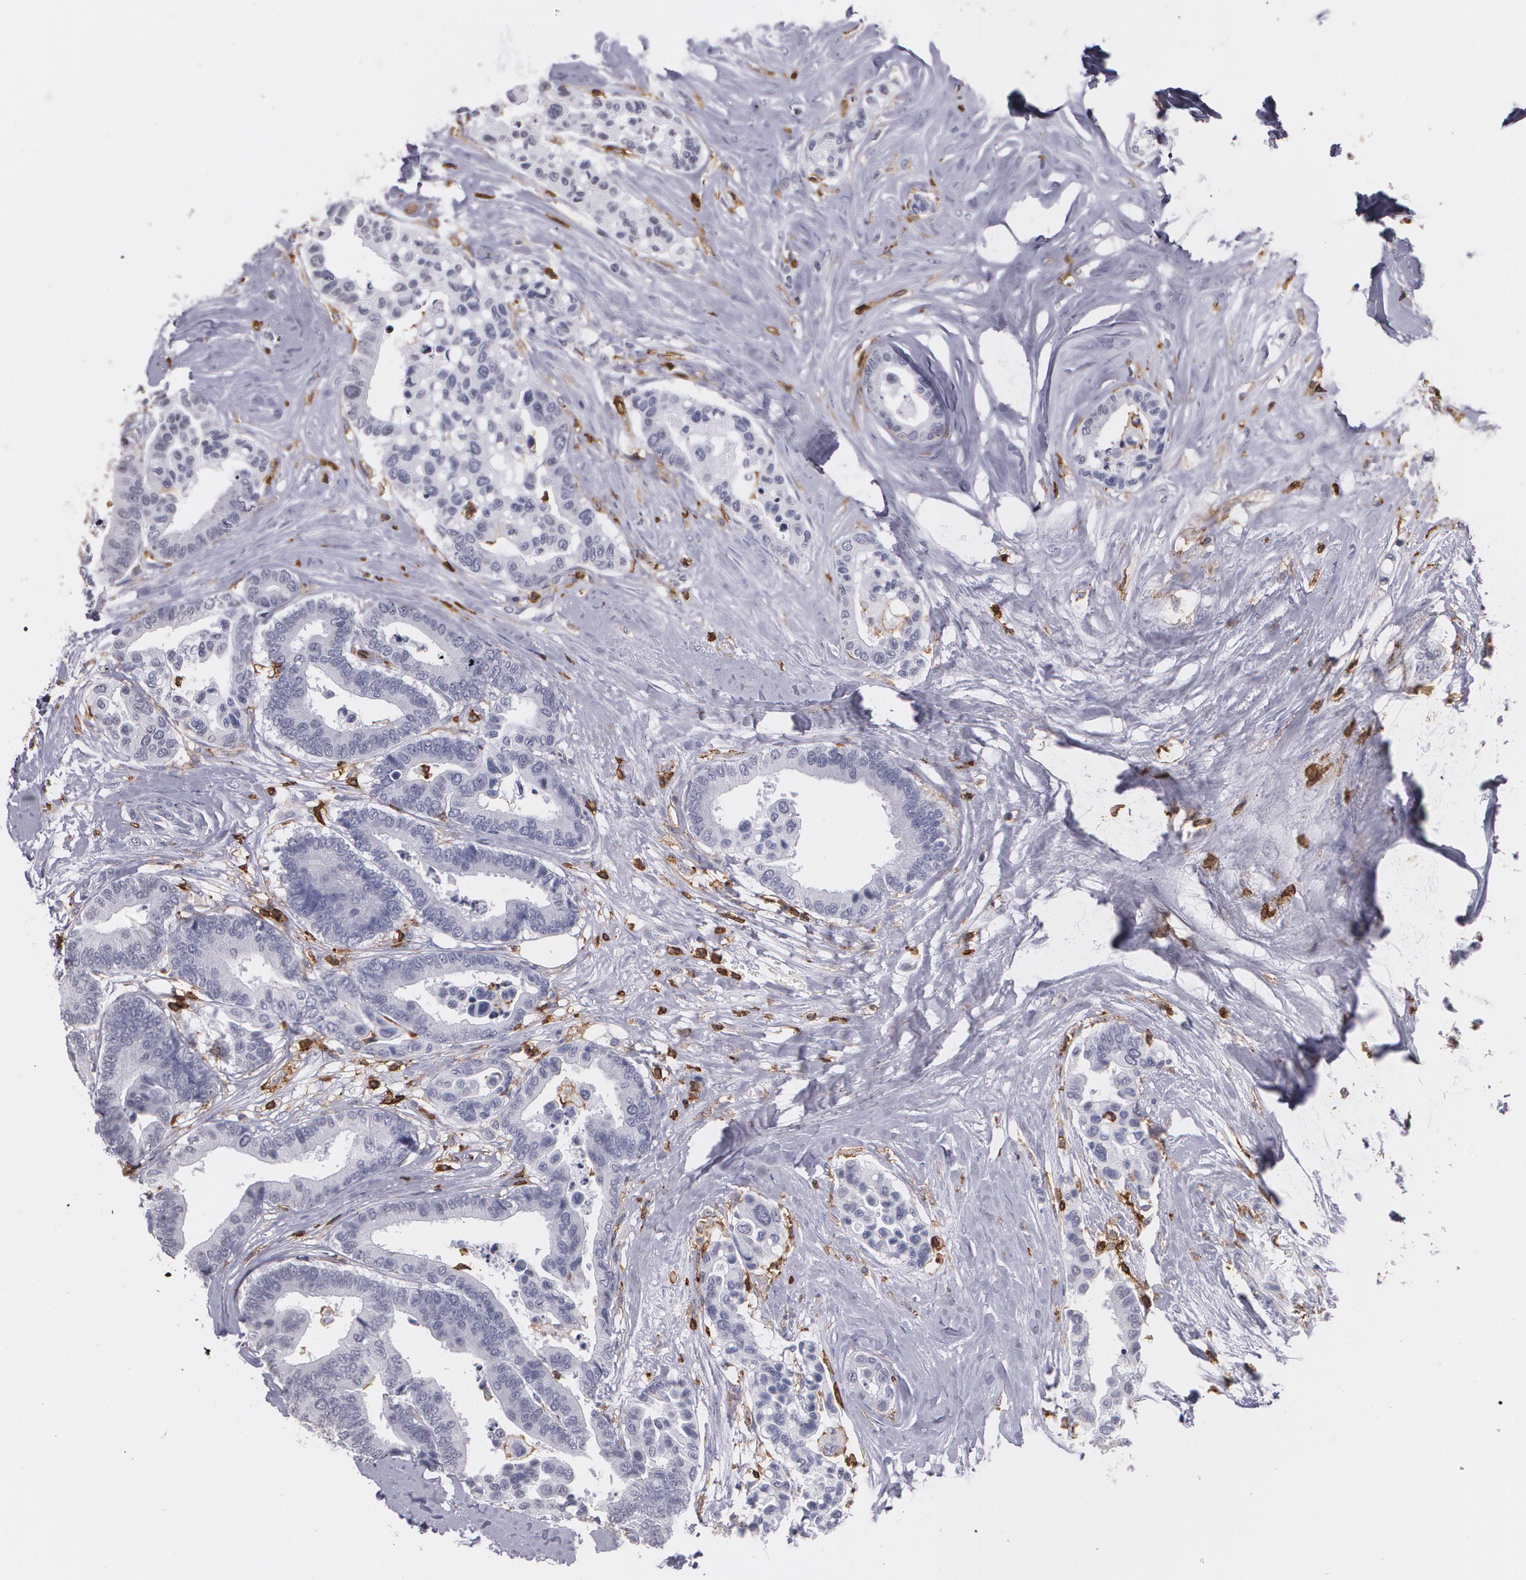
{"staining": {"intensity": "negative", "quantity": "none", "location": "none"}, "tissue": "colorectal cancer", "cell_type": "Tumor cells", "image_type": "cancer", "snomed": [{"axis": "morphology", "description": "Adenocarcinoma, NOS"}, {"axis": "topography", "description": "Colon"}], "caption": "This is a histopathology image of immunohistochemistry staining of colorectal adenocarcinoma, which shows no positivity in tumor cells. (DAB (3,3'-diaminobenzidine) IHC, high magnification).", "gene": "PTPRC", "patient": {"sex": "male", "age": 82}}